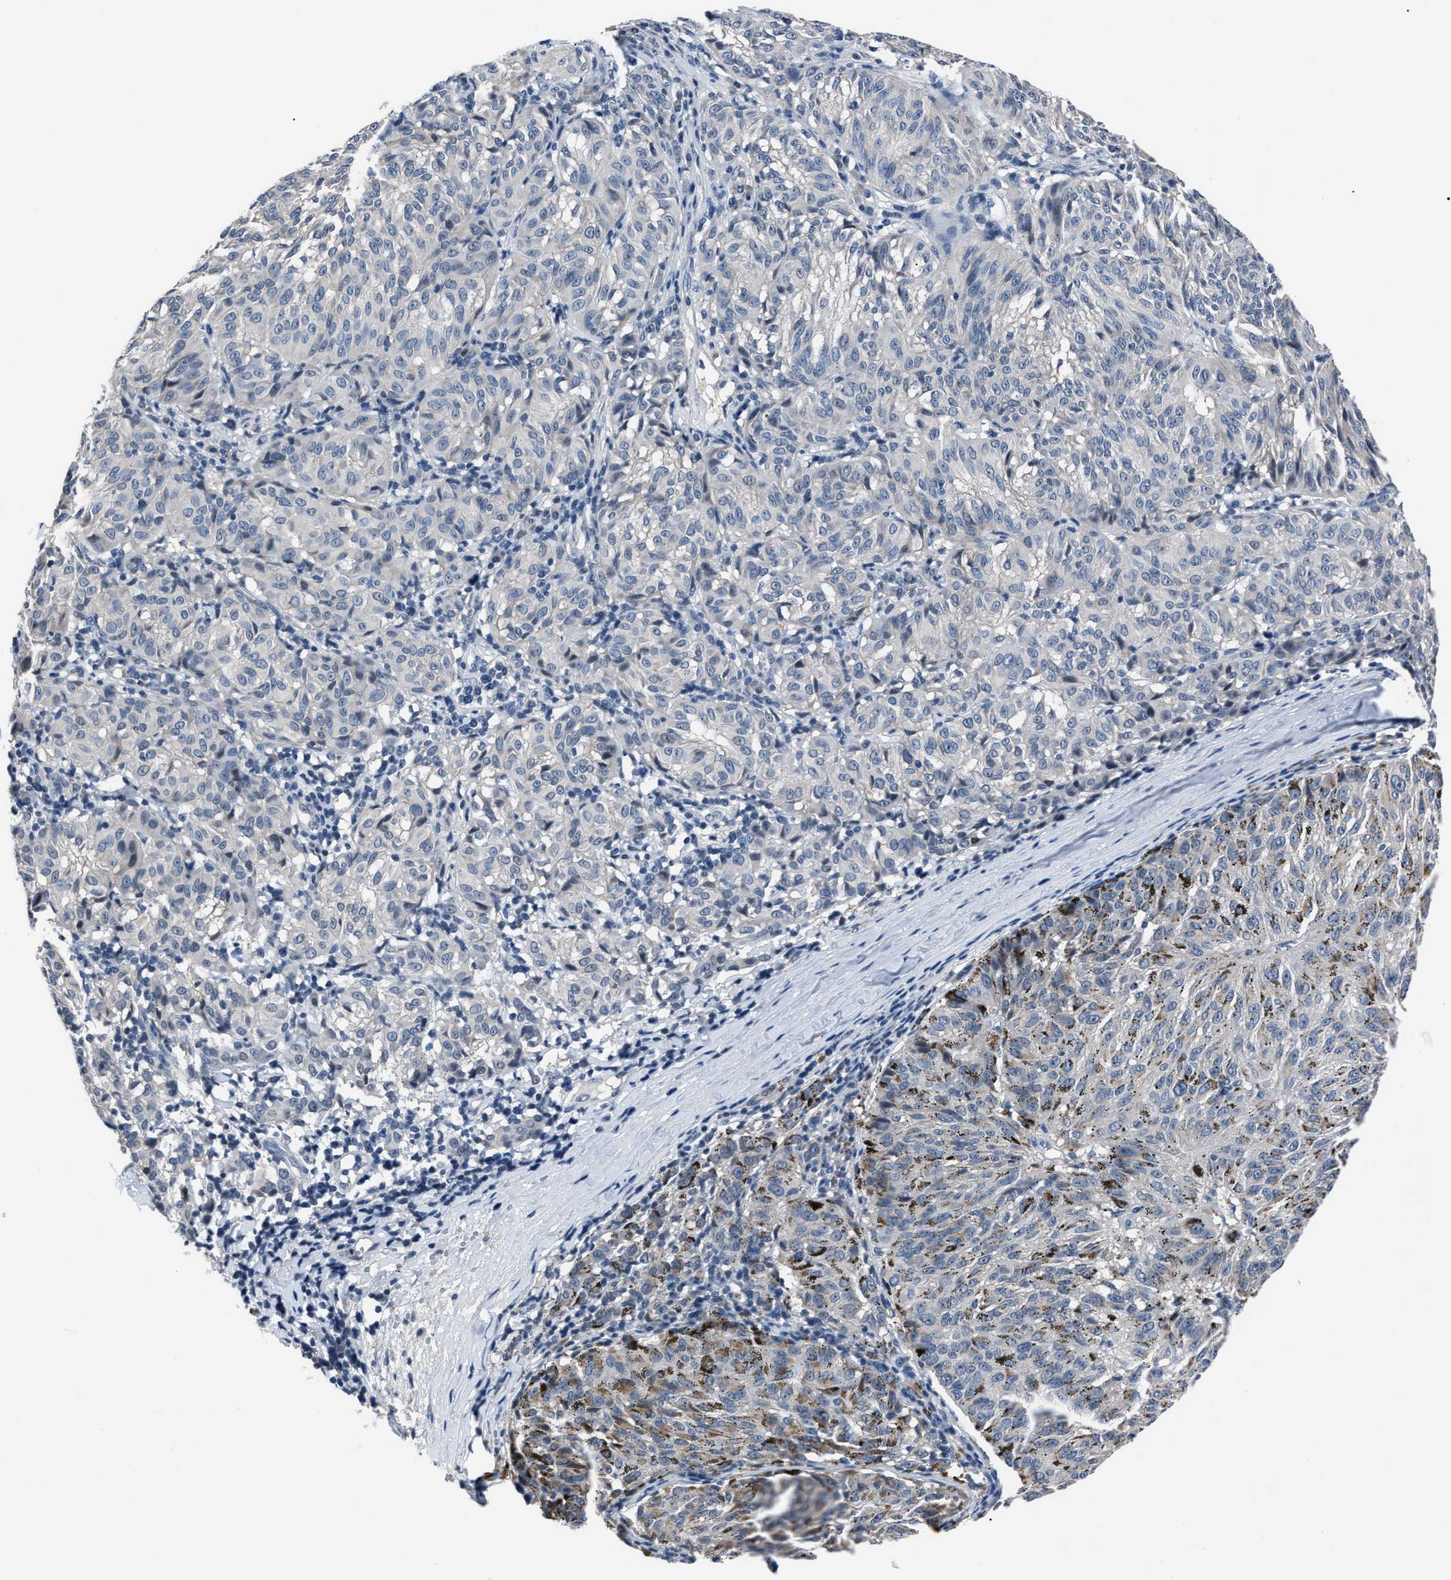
{"staining": {"intensity": "negative", "quantity": "none", "location": "none"}, "tissue": "melanoma", "cell_type": "Tumor cells", "image_type": "cancer", "snomed": [{"axis": "morphology", "description": "Malignant melanoma, NOS"}, {"axis": "topography", "description": "Skin"}], "caption": "Immunohistochemistry micrograph of neoplastic tissue: melanoma stained with DAB (3,3'-diaminobenzidine) reveals no significant protein positivity in tumor cells.", "gene": "LRWD1", "patient": {"sex": "female", "age": 72}}